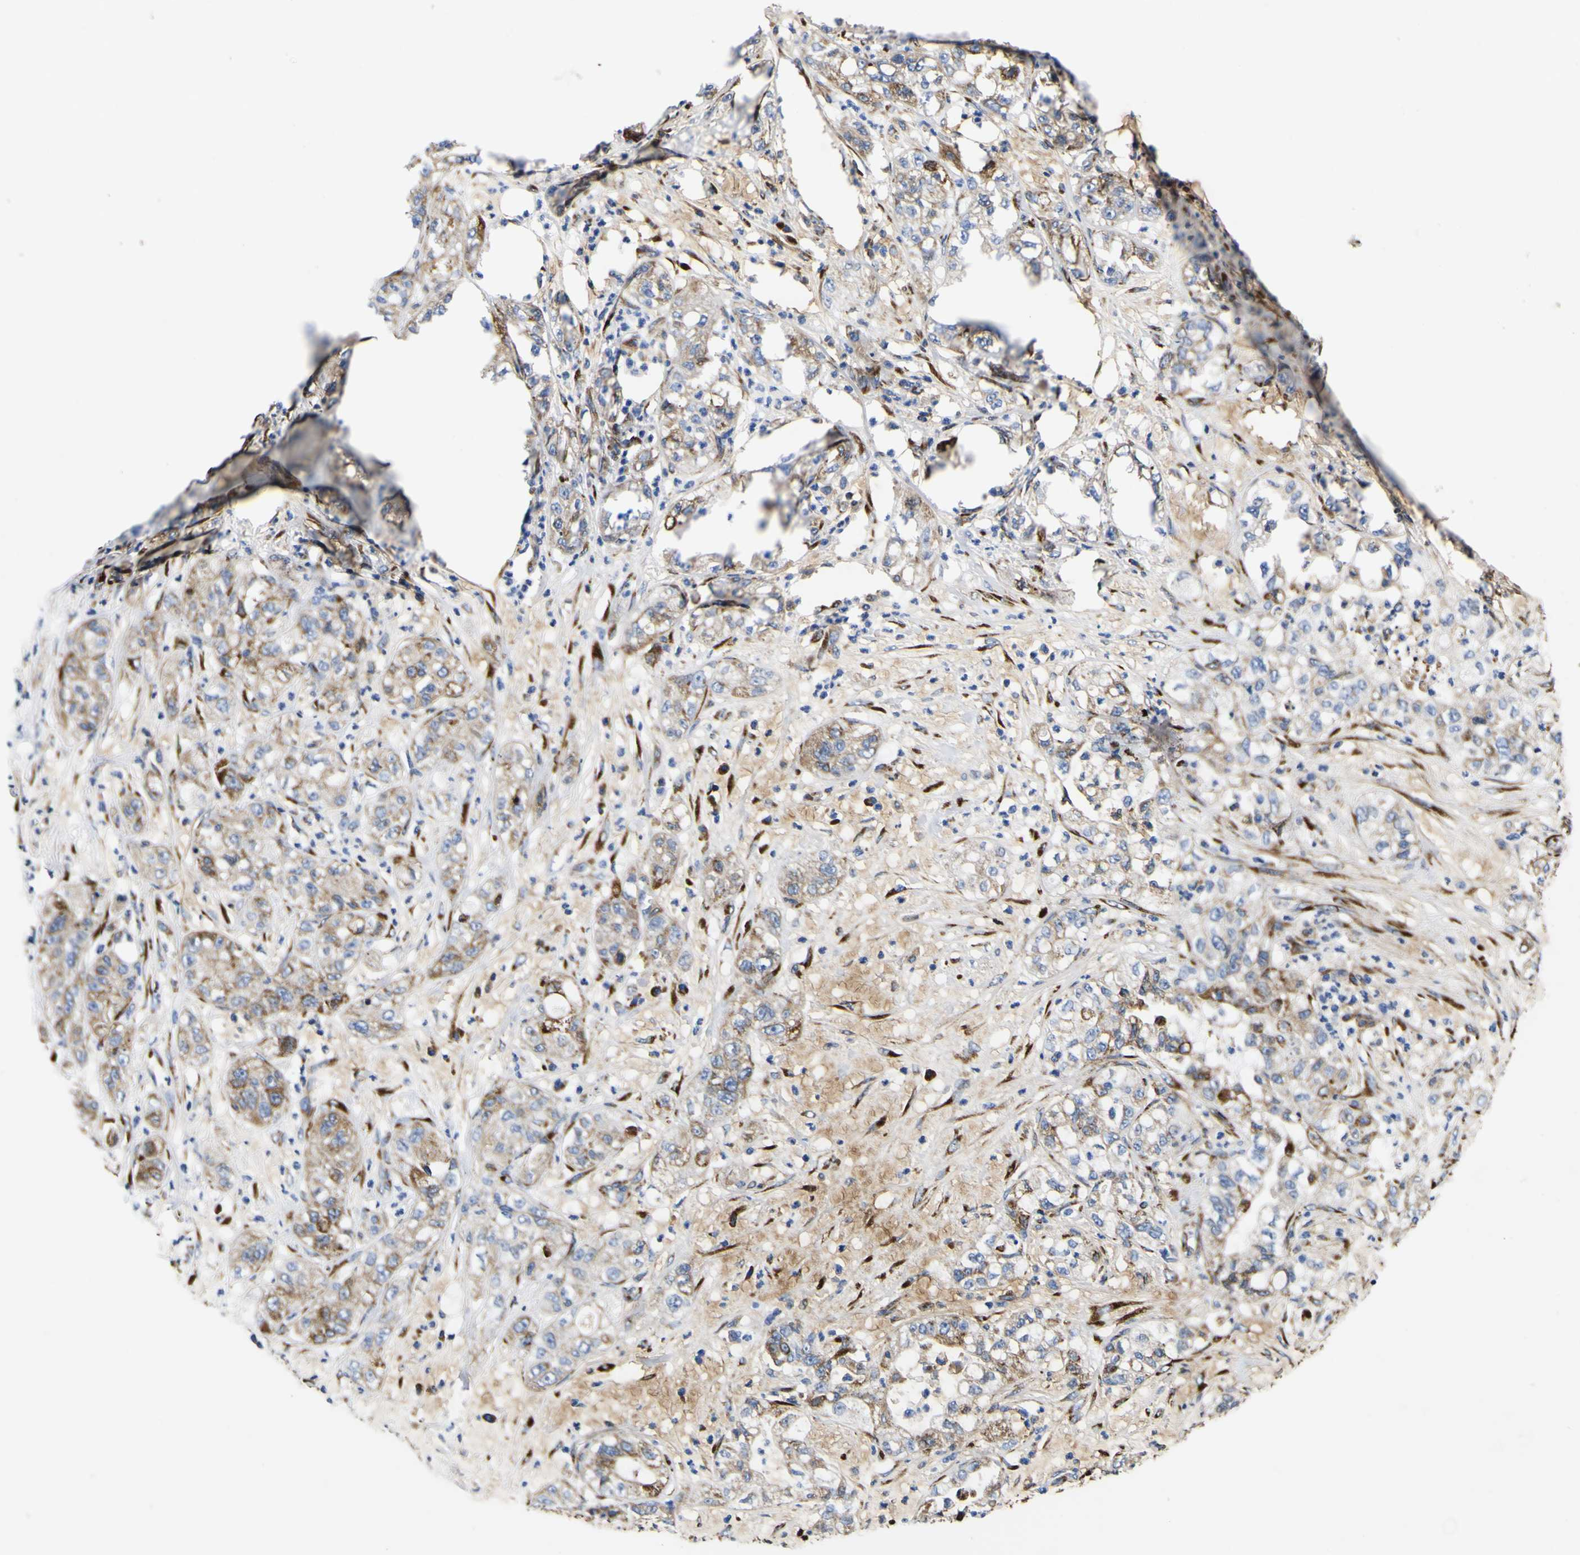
{"staining": {"intensity": "weak", "quantity": ">75%", "location": "cytoplasmic/membranous"}, "tissue": "pancreatic cancer", "cell_type": "Tumor cells", "image_type": "cancer", "snomed": [{"axis": "morphology", "description": "Adenocarcinoma, NOS"}, {"axis": "topography", "description": "Pancreas"}], "caption": "Immunohistochemistry (IHC) histopathology image of human pancreatic cancer (adenocarcinoma) stained for a protein (brown), which displays low levels of weak cytoplasmic/membranous staining in about >75% of tumor cells.", "gene": "SCD", "patient": {"sex": "female", "age": 78}}